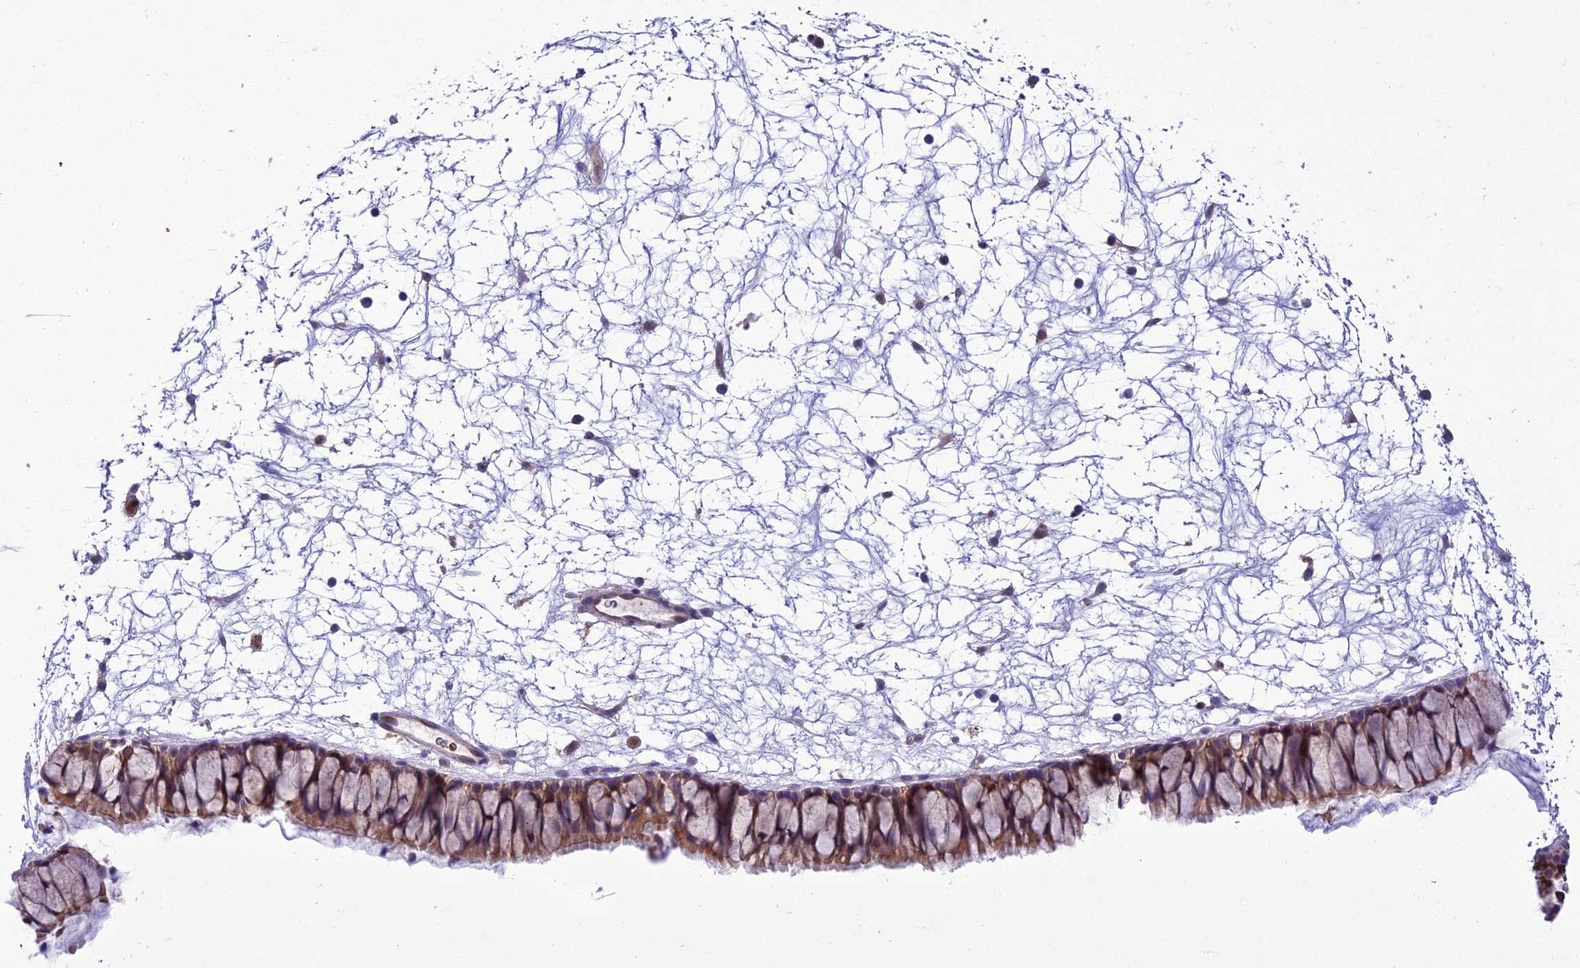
{"staining": {"intensity": "moderate", "quantity": "<25%", "location": "cytoplasmic/membranous"}, "tissue": "nasopharynx", "cell_type": "Respiratory epithelial cells", "image_type": "normal", "snomed": [{"axis": "morphology", "description": "Normal tissue, NOS"}, {"axis": "topography", "description": "Nasopharynx"}], "caption": "Immunohistochemistry (IHC) photomicrograph of benign nasopharynx stained for a protein (brown), which demonstrates low levels of moderate cytoplasmic/membranous expression in approximately <25% of respiratory epithelial cells.", "gene": "BORCS6", "patient": {"sex": "male", "age": 64}}